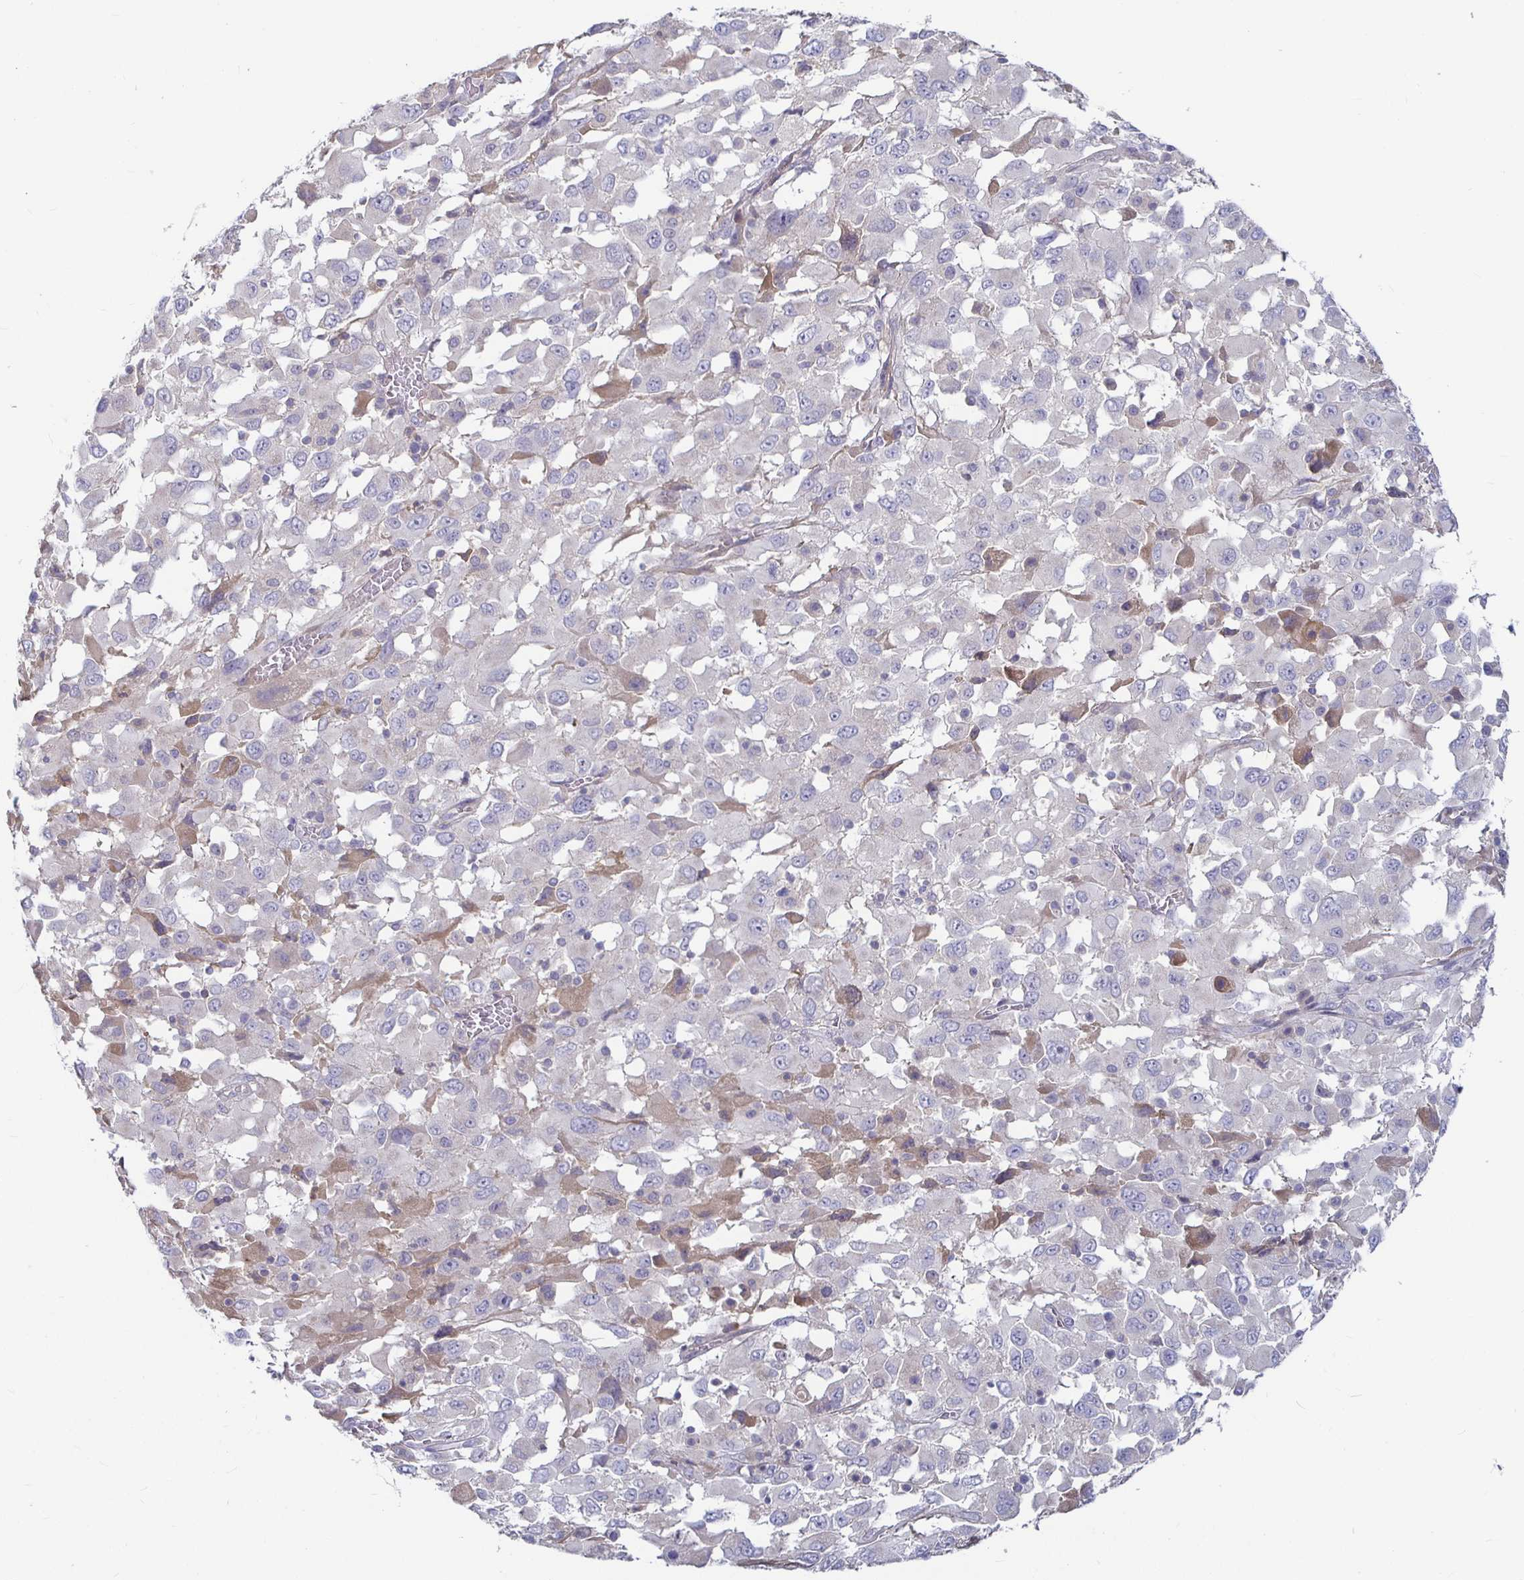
{"staining": {"intensity": "weak", "quantity": "<25%", "location": "cytoplasmic/membranous"}, "tissue": "melanoma", "cell_type": "Tumor cells", "image_type": "cancer", "snomed": [{"axis": "morphology", "description": "Malignant melanoma, Metastatic site"}, {"axis": "topography", "description": "Soft tissue"}], "caption": "This is an immunohistochemistry (IHC) image of human melanoma. There is no expression in tumor cells.", "gene": "RNF144B", "patient": {"sex": "male", "age": 50}}